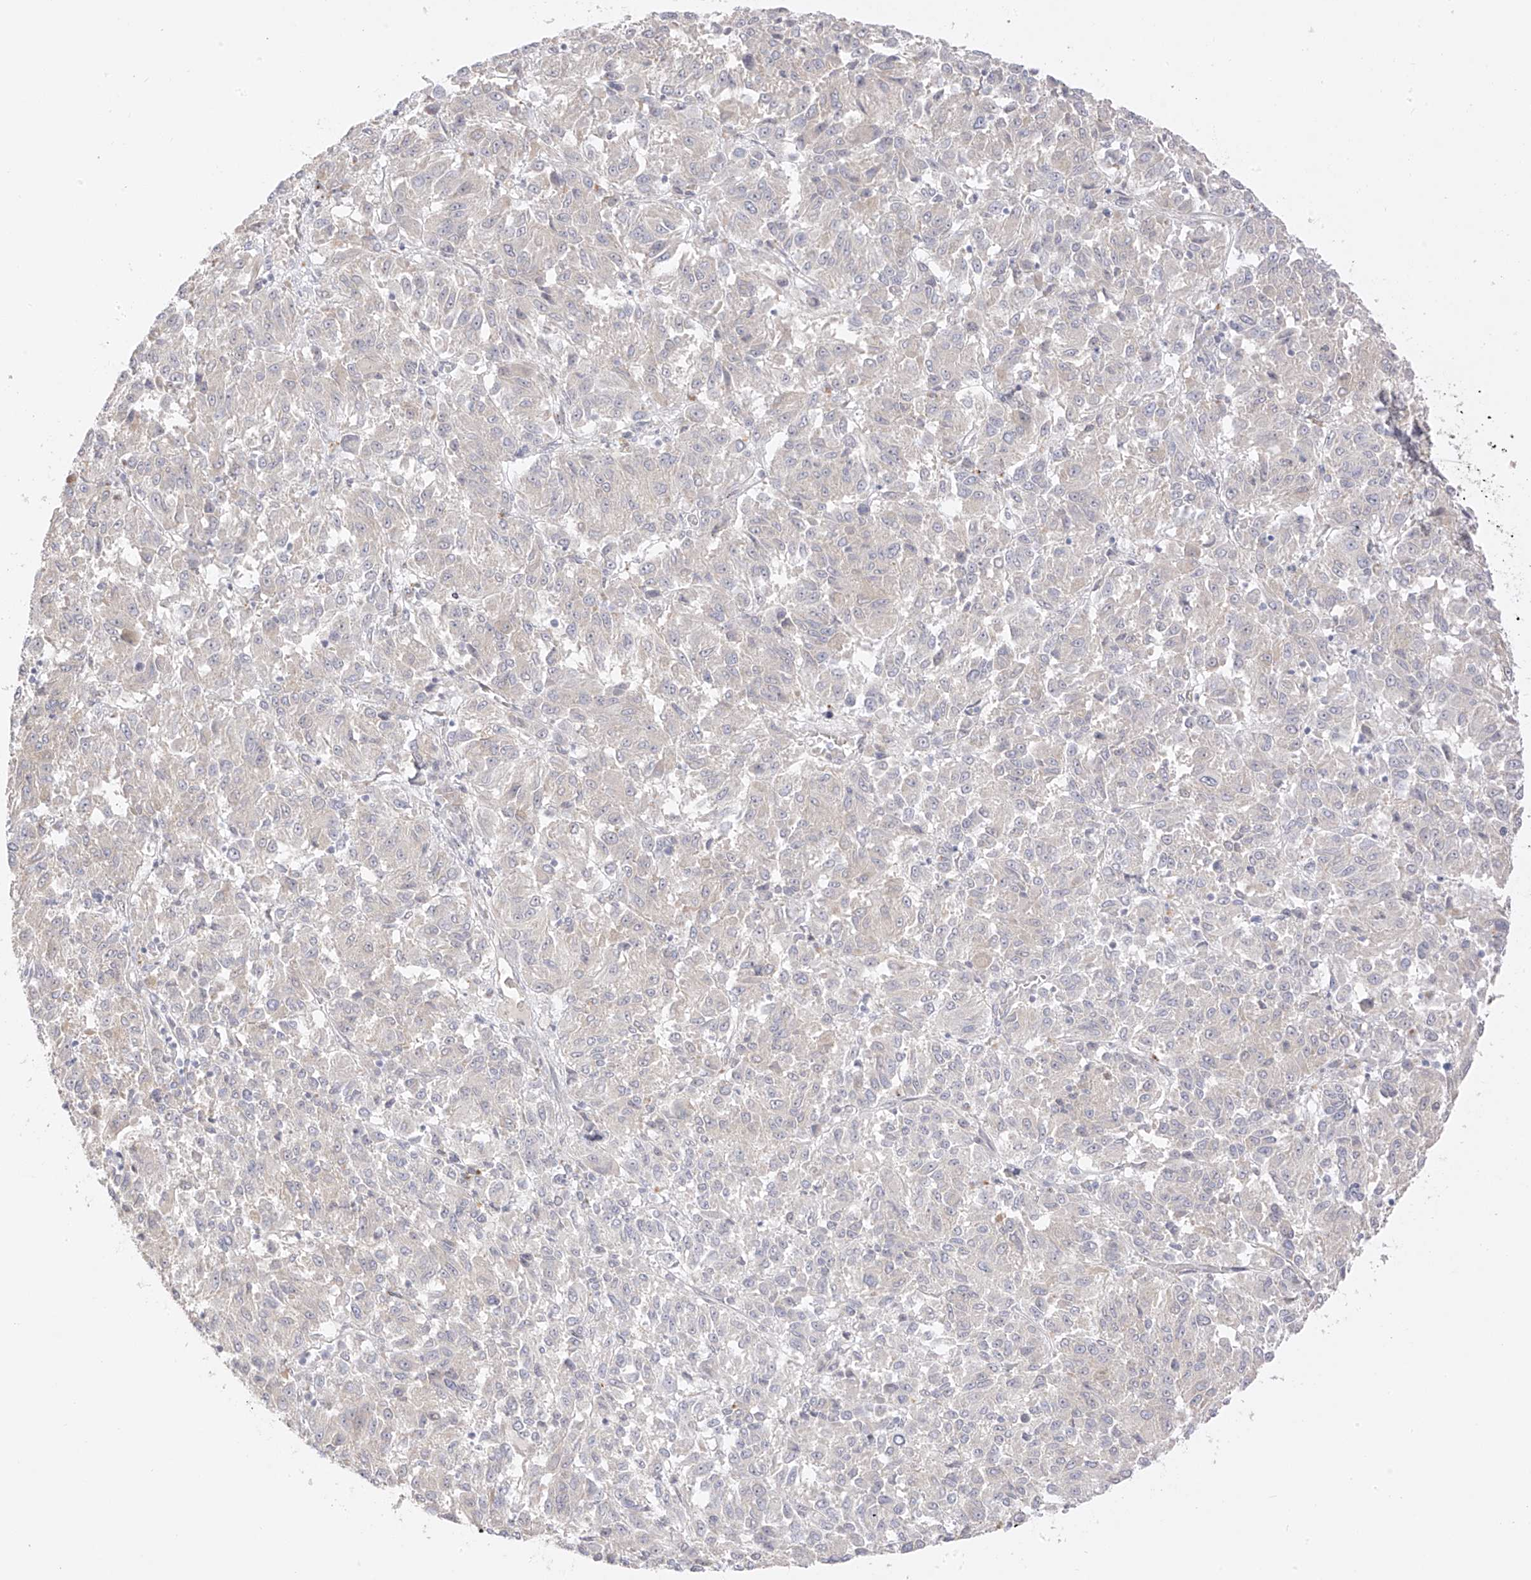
{"staining": {"intensity": "negative", "quantity": "none", "location": "none"}, "tissue": "melanoma", "cell_type": "Tumor cells", "image_type": "cancer", "snomed": [{"axis": "morphology", "description": "Malignant melanoma, Metastatic site"}, {"axis": "topography", "description": "Lung"}], "caption": "DAB (3,3'-diaminobenzidine) immunohistochemical staining of human malignant melanoma (metastatic site) shows no significant staining in tumor cells.", "gene": "DCDC2", "patient": {"sex": "male", "age": 64}}